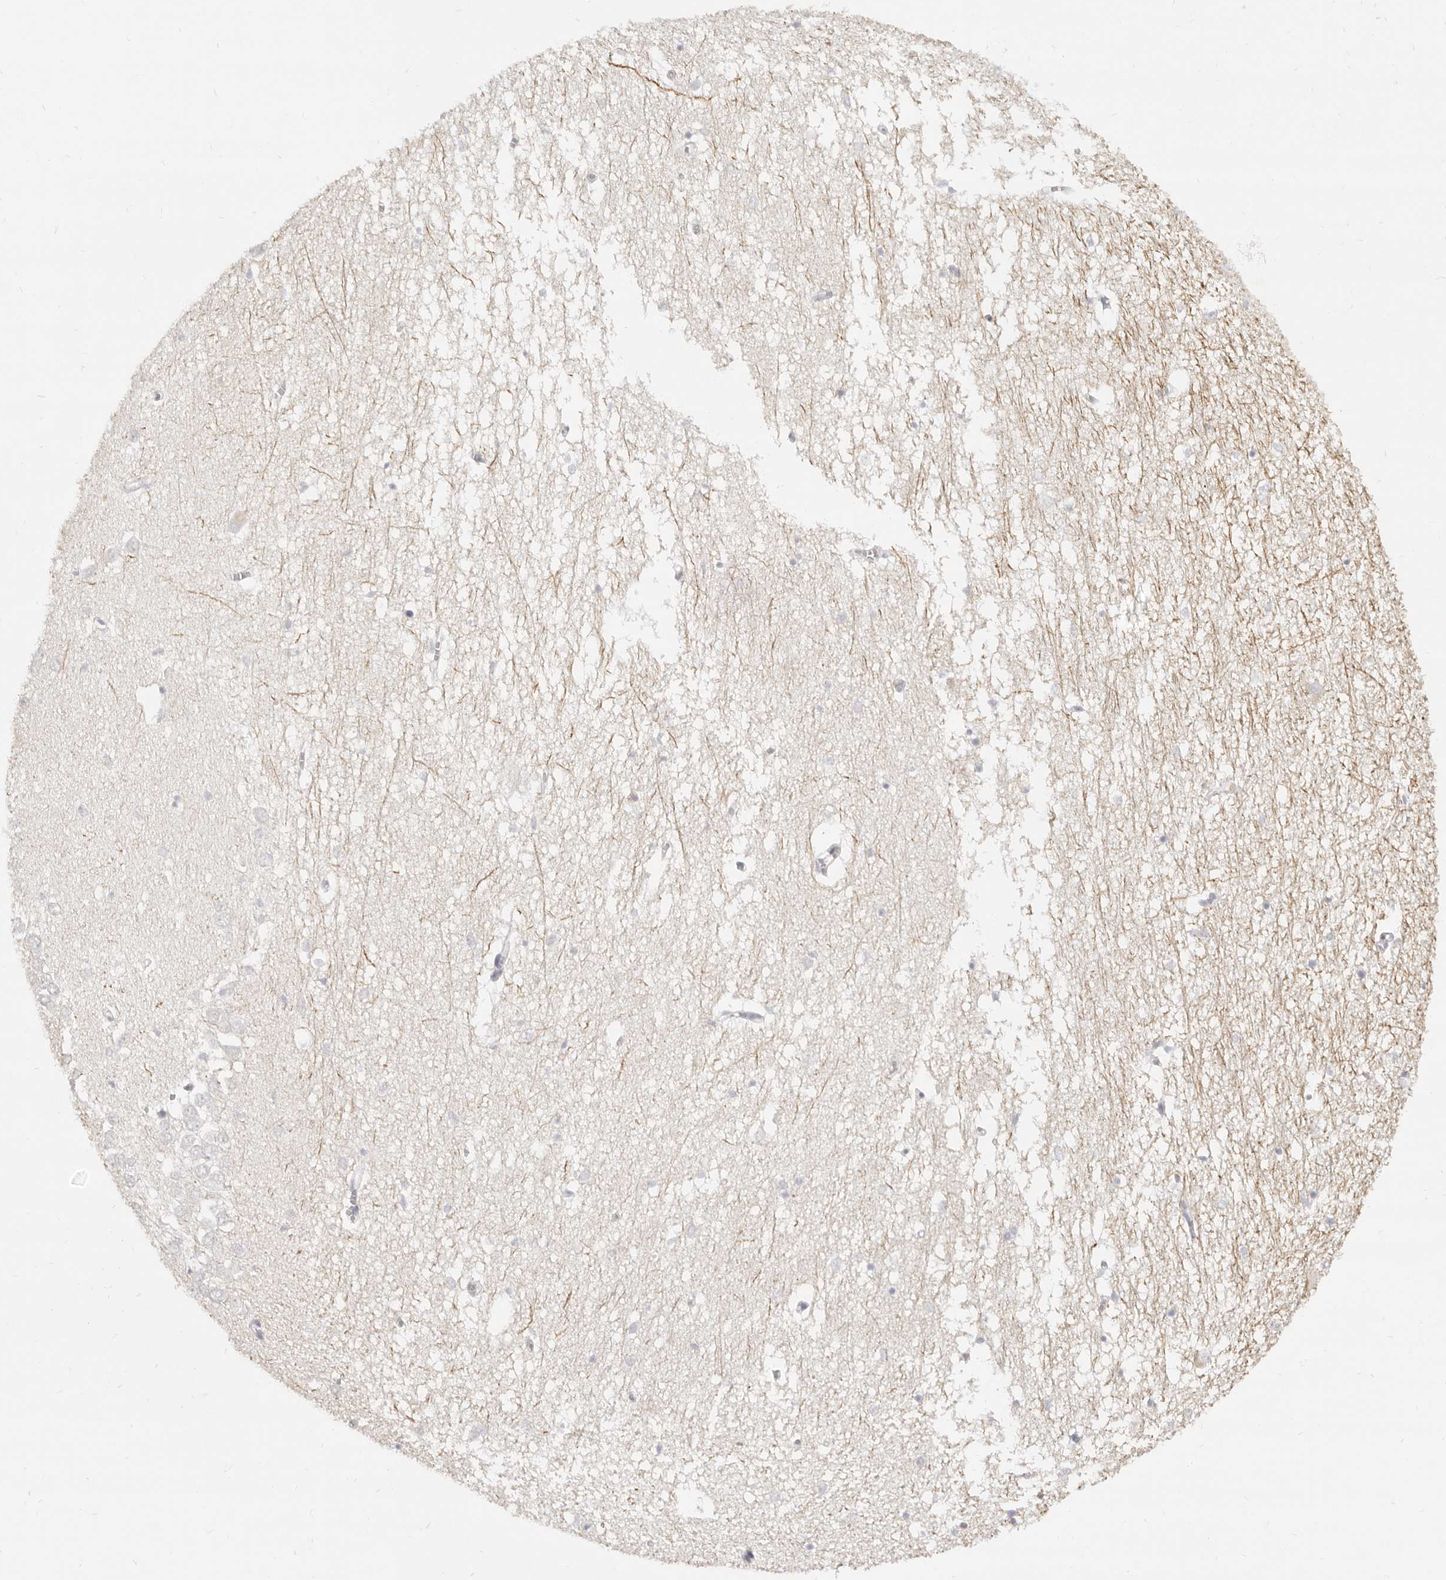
{"staining": {"intensity": "negative", "quantity": "none", "location": "none"}, "tissue": "hippocampus", "cell_type": "Glial cells", "image_type": "normal", "snomed": [{"axis": "morphology", "description": "Normal tissue, NOS"}, {"axis": "topography", "description": "Hippocampus"}], "caption": "High magnification brightfield microscopy of benign hippocampus stained with DAB (brown) and counterstained with hematoxylin (blue): glial cells show no significant staining.", "gene": "NIBAN1", "patient": {"sex": "male", "age": 70}}